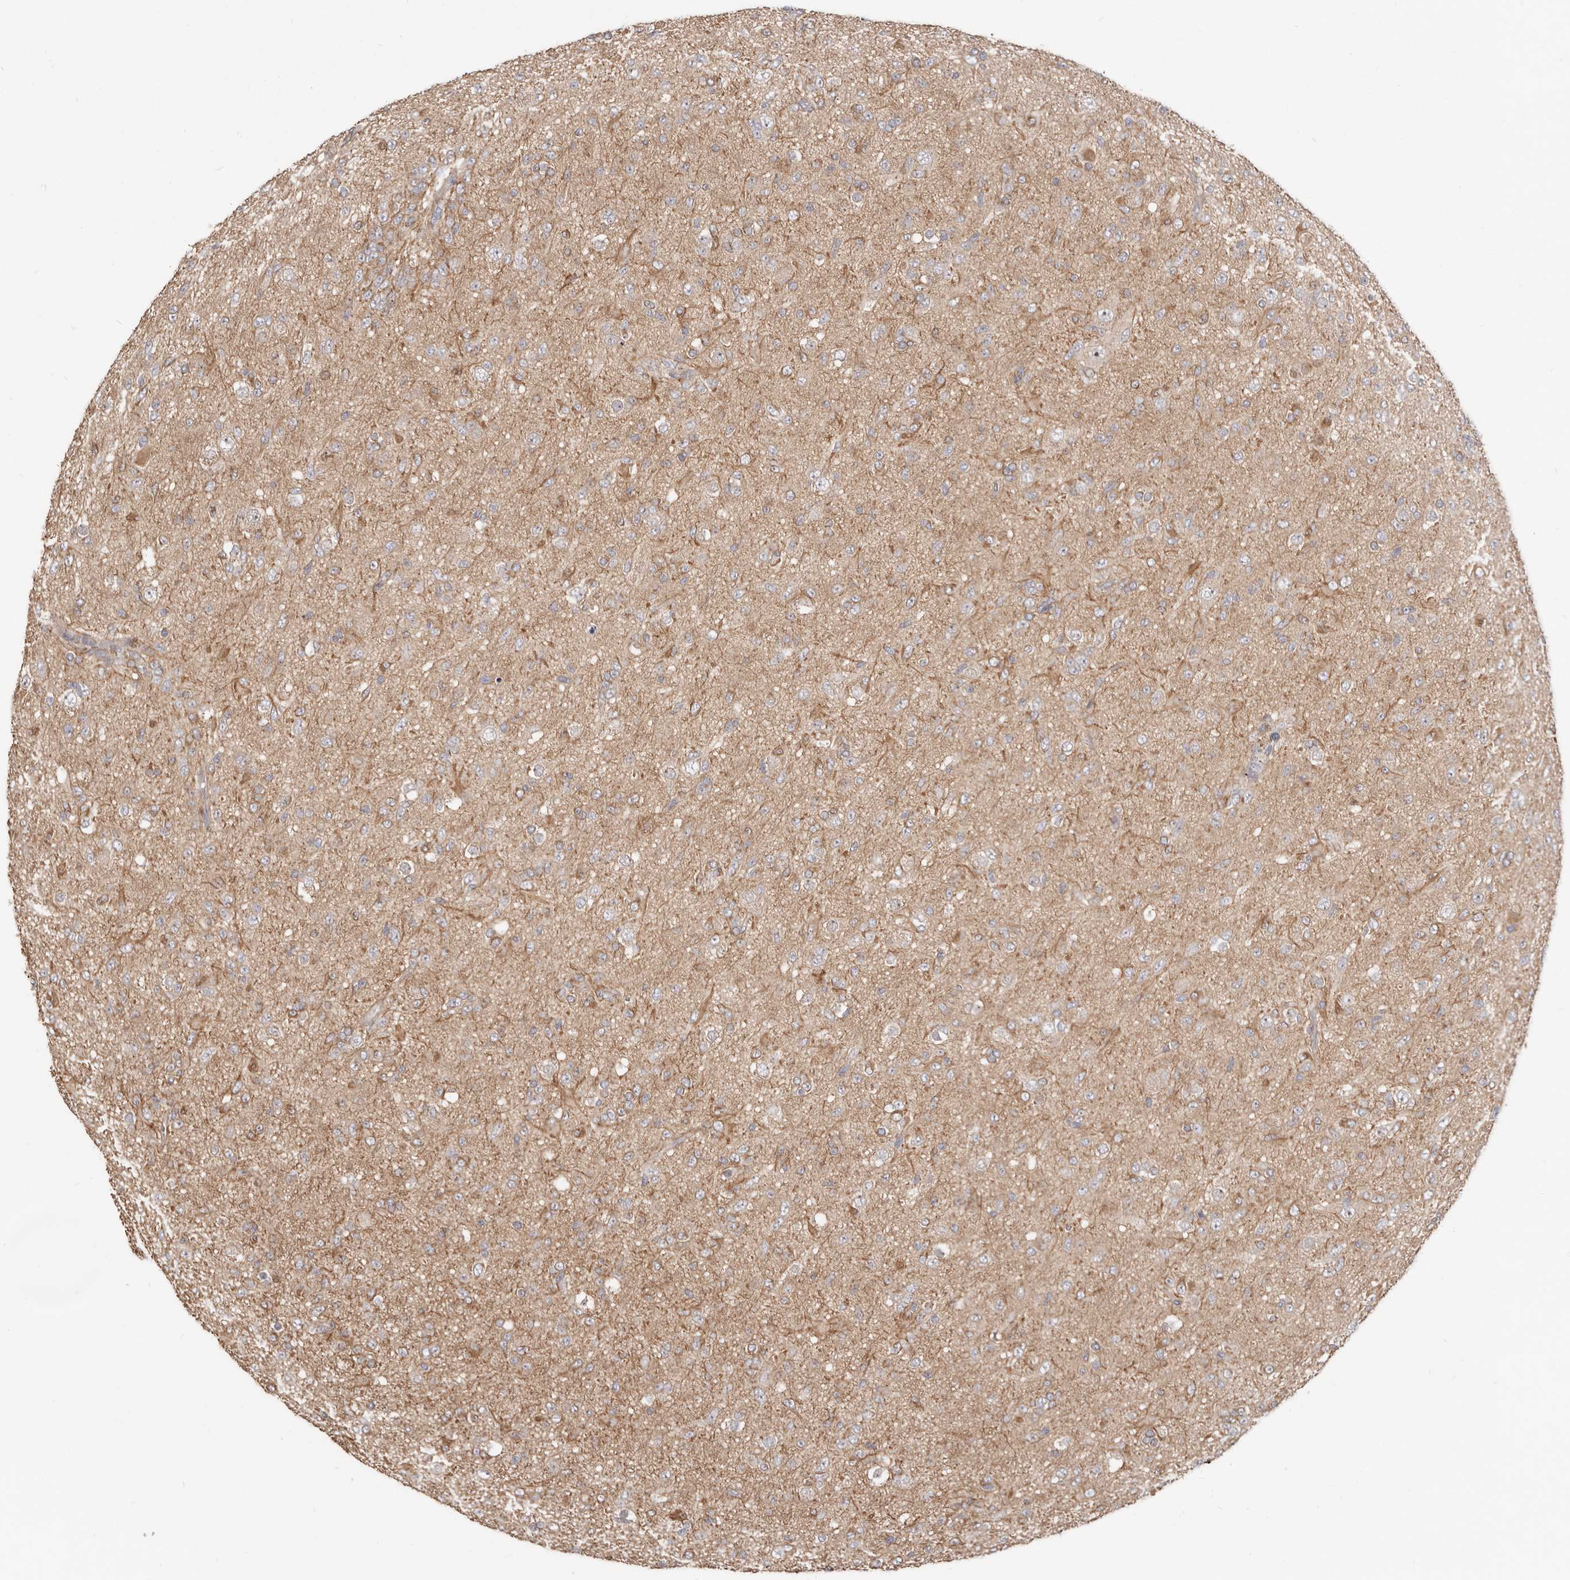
{"staining": {"intensity": "weak", "quantity": "25%-75%", "location": "cytoplasmic/membranous"}, "tissue": "glioma", "cell_type": "Tumor cells", "image_type": "cancer", "snomed": [{"axis": "morphology", "description": "Glioma, malignant, Low grade"}, {"axis": "topography", "description": "Brain"}], "caption": "Immunohistochemical staining of malignant low-grade glioma reveals weak cytoplasmic/membranous protein staining in approximately 25%-75% of tumor cells.", "gene": "GPATCH4", "patient": {"sex": "male", "age": 65}}